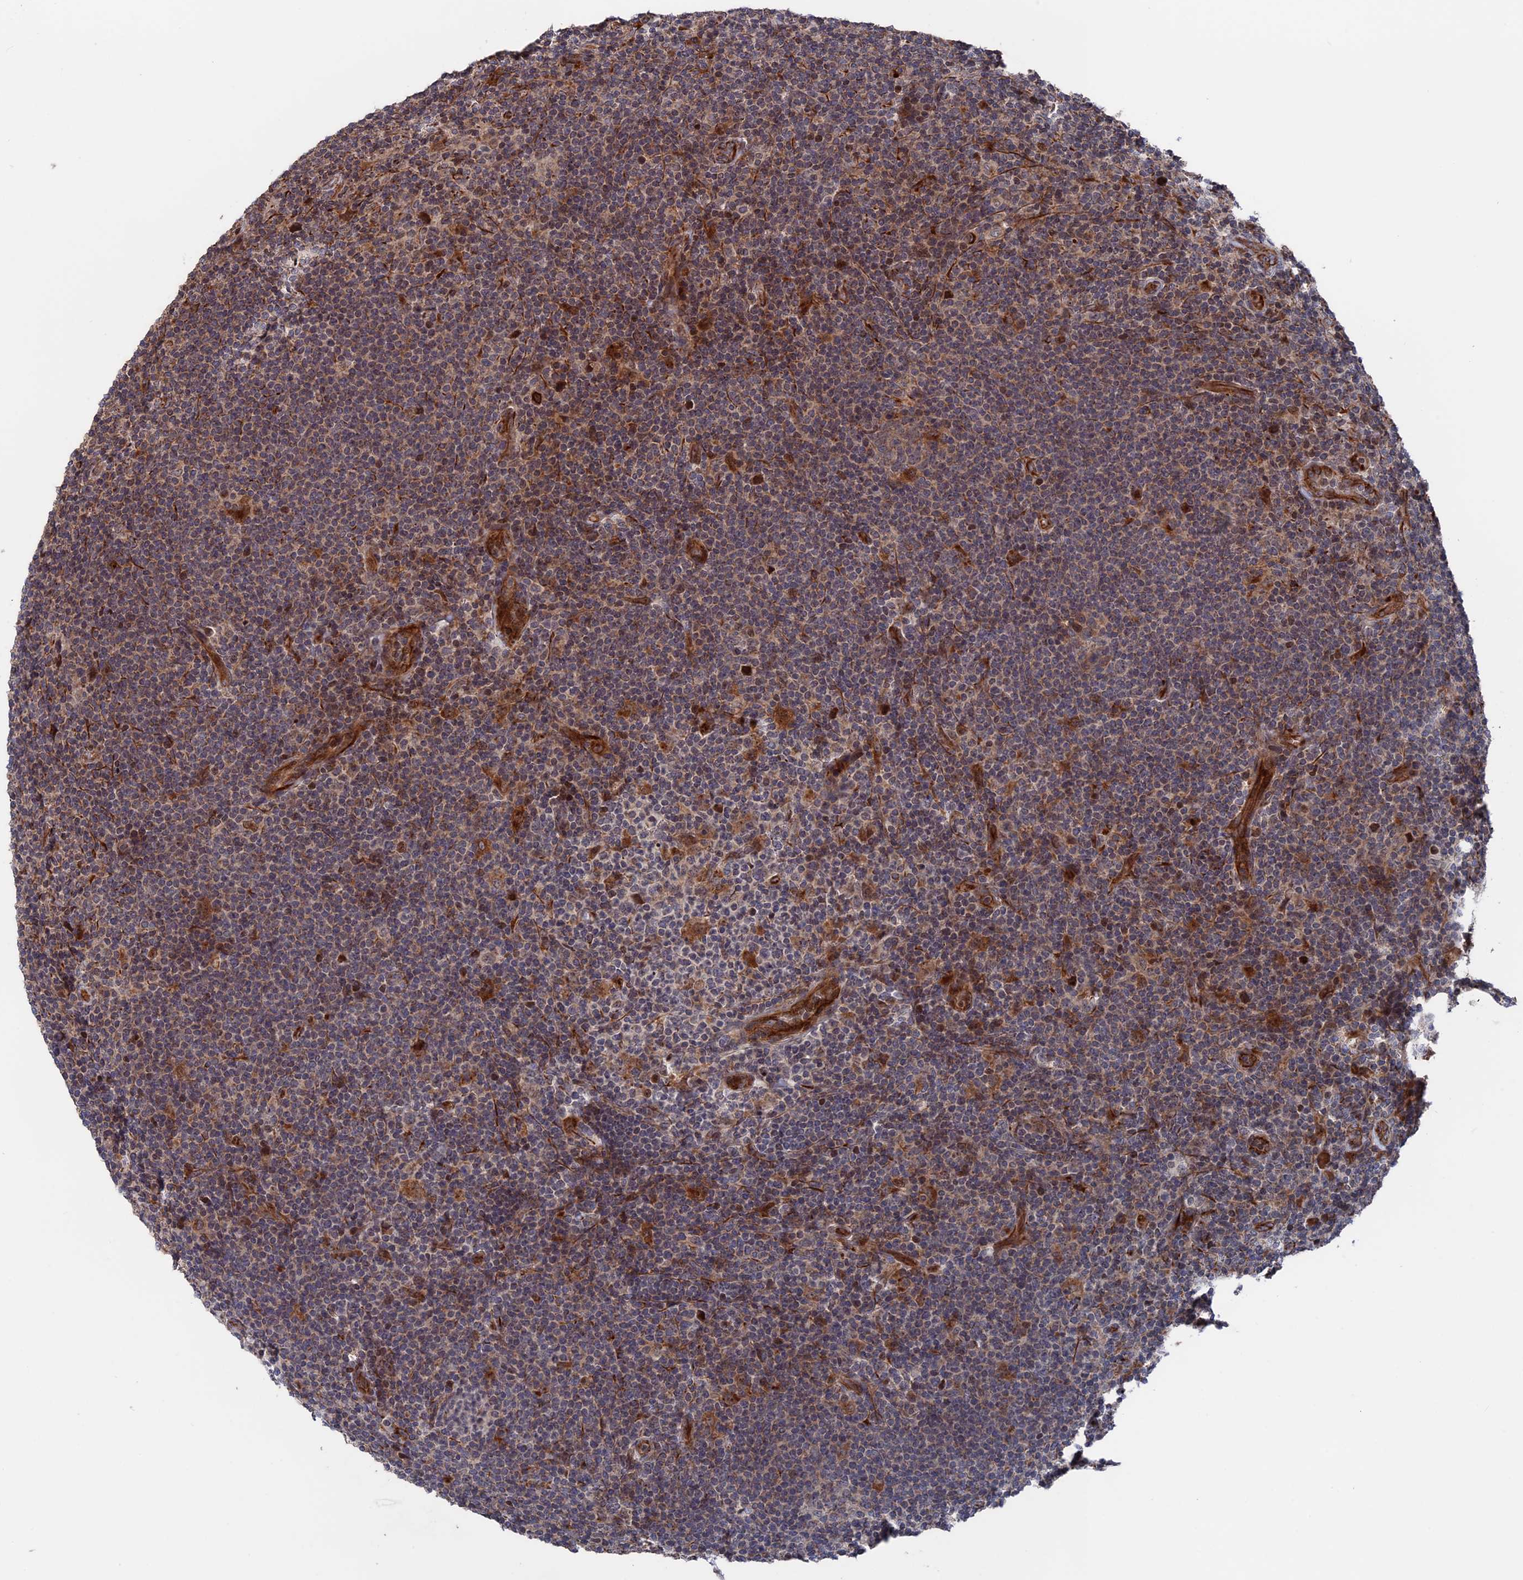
{"staining": {"intensity": "weak", "quantity": "25%-75%", "location": "cytoplasmic/membranous,nuclear"}, "tissue": "lymphoma", "cell_type": "Tumor cells", "image_type": "cancer", "snomed": [{"axis": "morphology", "description": "Hodgkin's disease, NOS"}, {"axis": "topography", "description": "Lymph node"}], "caption": "A micrograph showing weak cytoplasmic/membranous and nuclear positivity in about 25%-75% of tumor cells in lymphoma, as visualized by brown immunohistochemical staining.", "gene": "PLA2G15", "patient": {"sex": "female", "age": 57}}